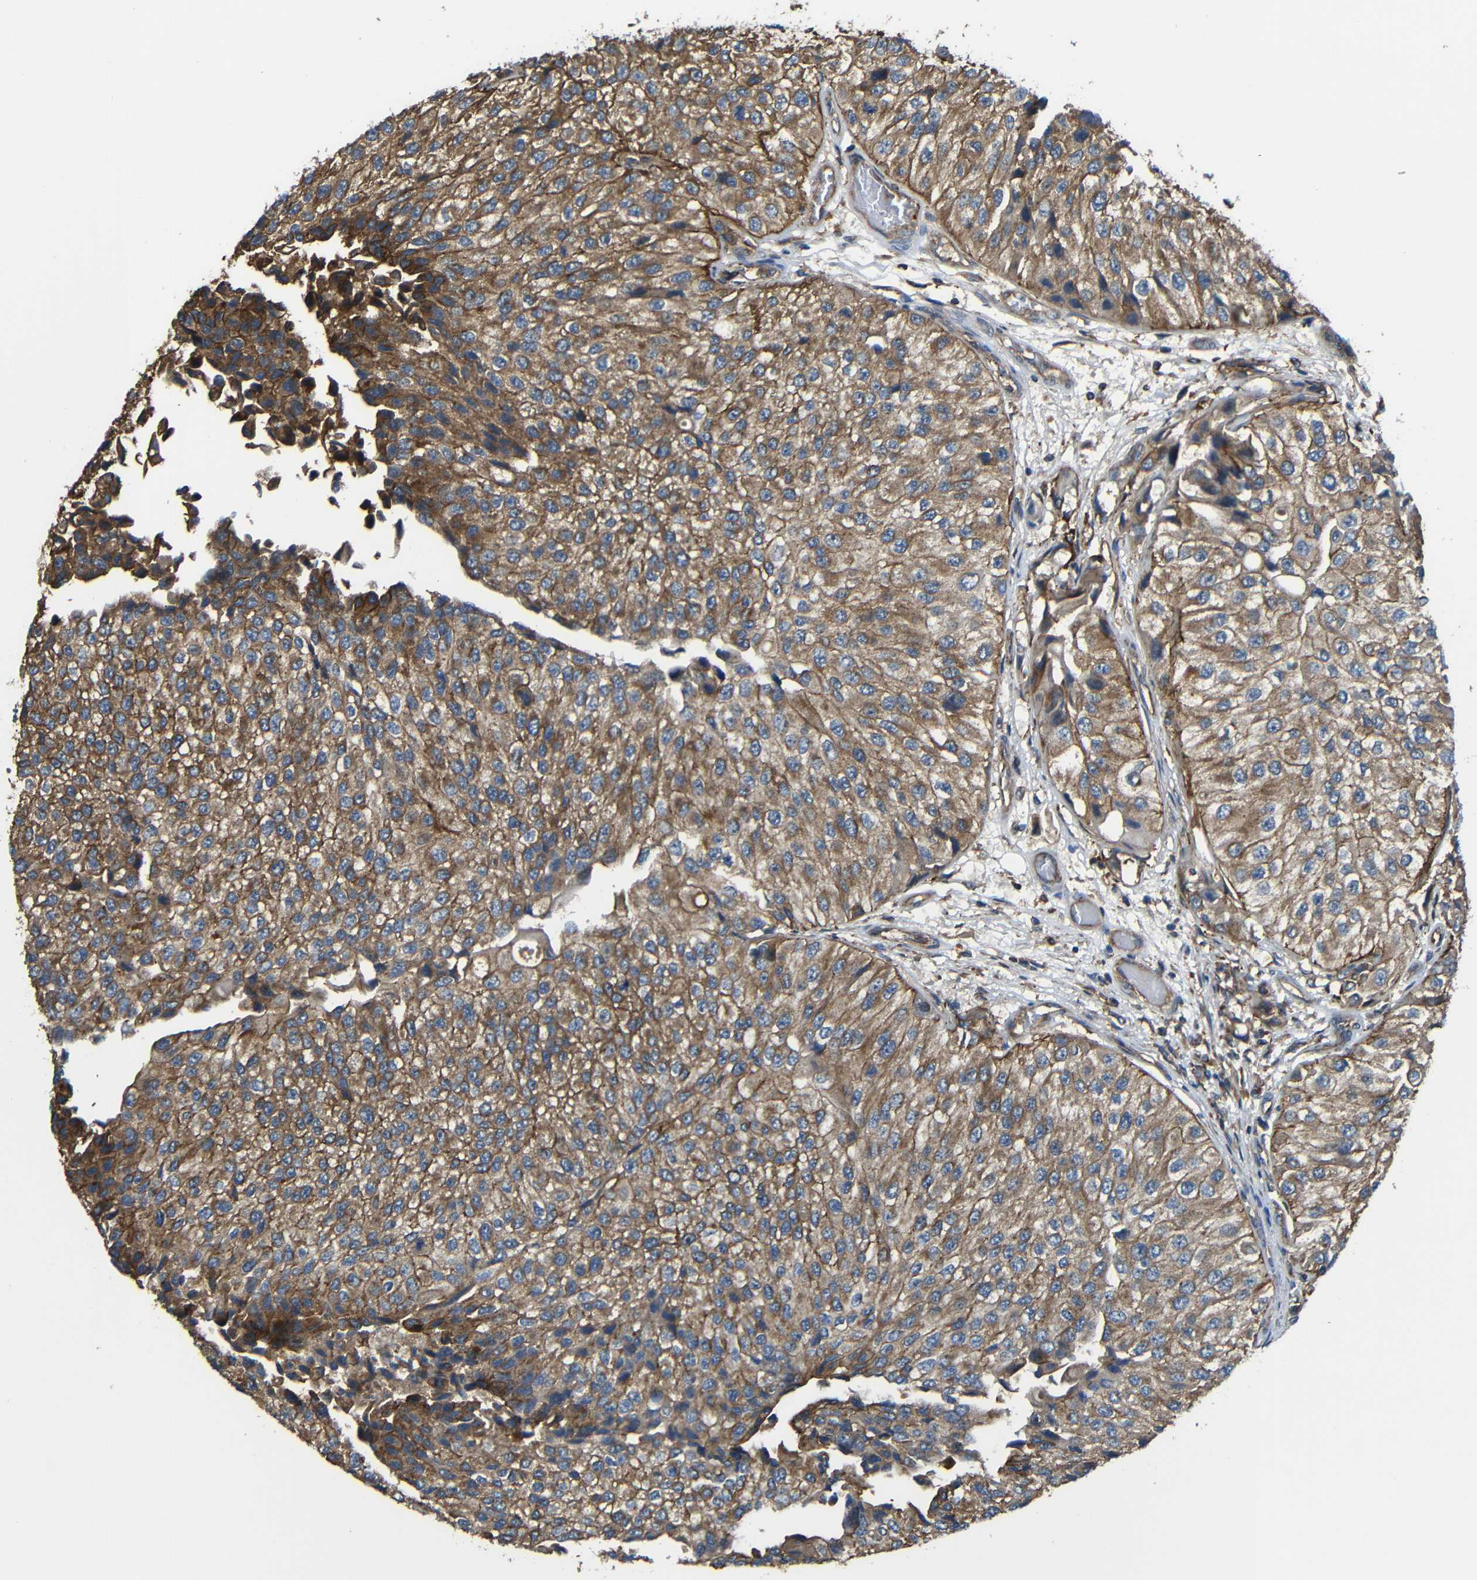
{"staining": {"intensity": "moderate", "quantity": ">75%", "location": "cytoplasmic/membranous"}, "tissue": "urothelial cancer", "cell_type": "Tumor cells", "image_type": "cancer", "snomed": [{"axis": "morphology", "description": "Urothelial carcinoma, High grade"}, {"axis": "topography", "description": "Kidney"}, {"axis": "topography", "description": "Urinary bladder"}], "caption": "Protein expression by immunohistochemistry displays moderate cytoplasmic/membranous staining in about >75% of tumor cells in urothelial carcinoma (high-grade).", "gene": "PTCH1", "patient": {"sex": "male", "age": 77}}